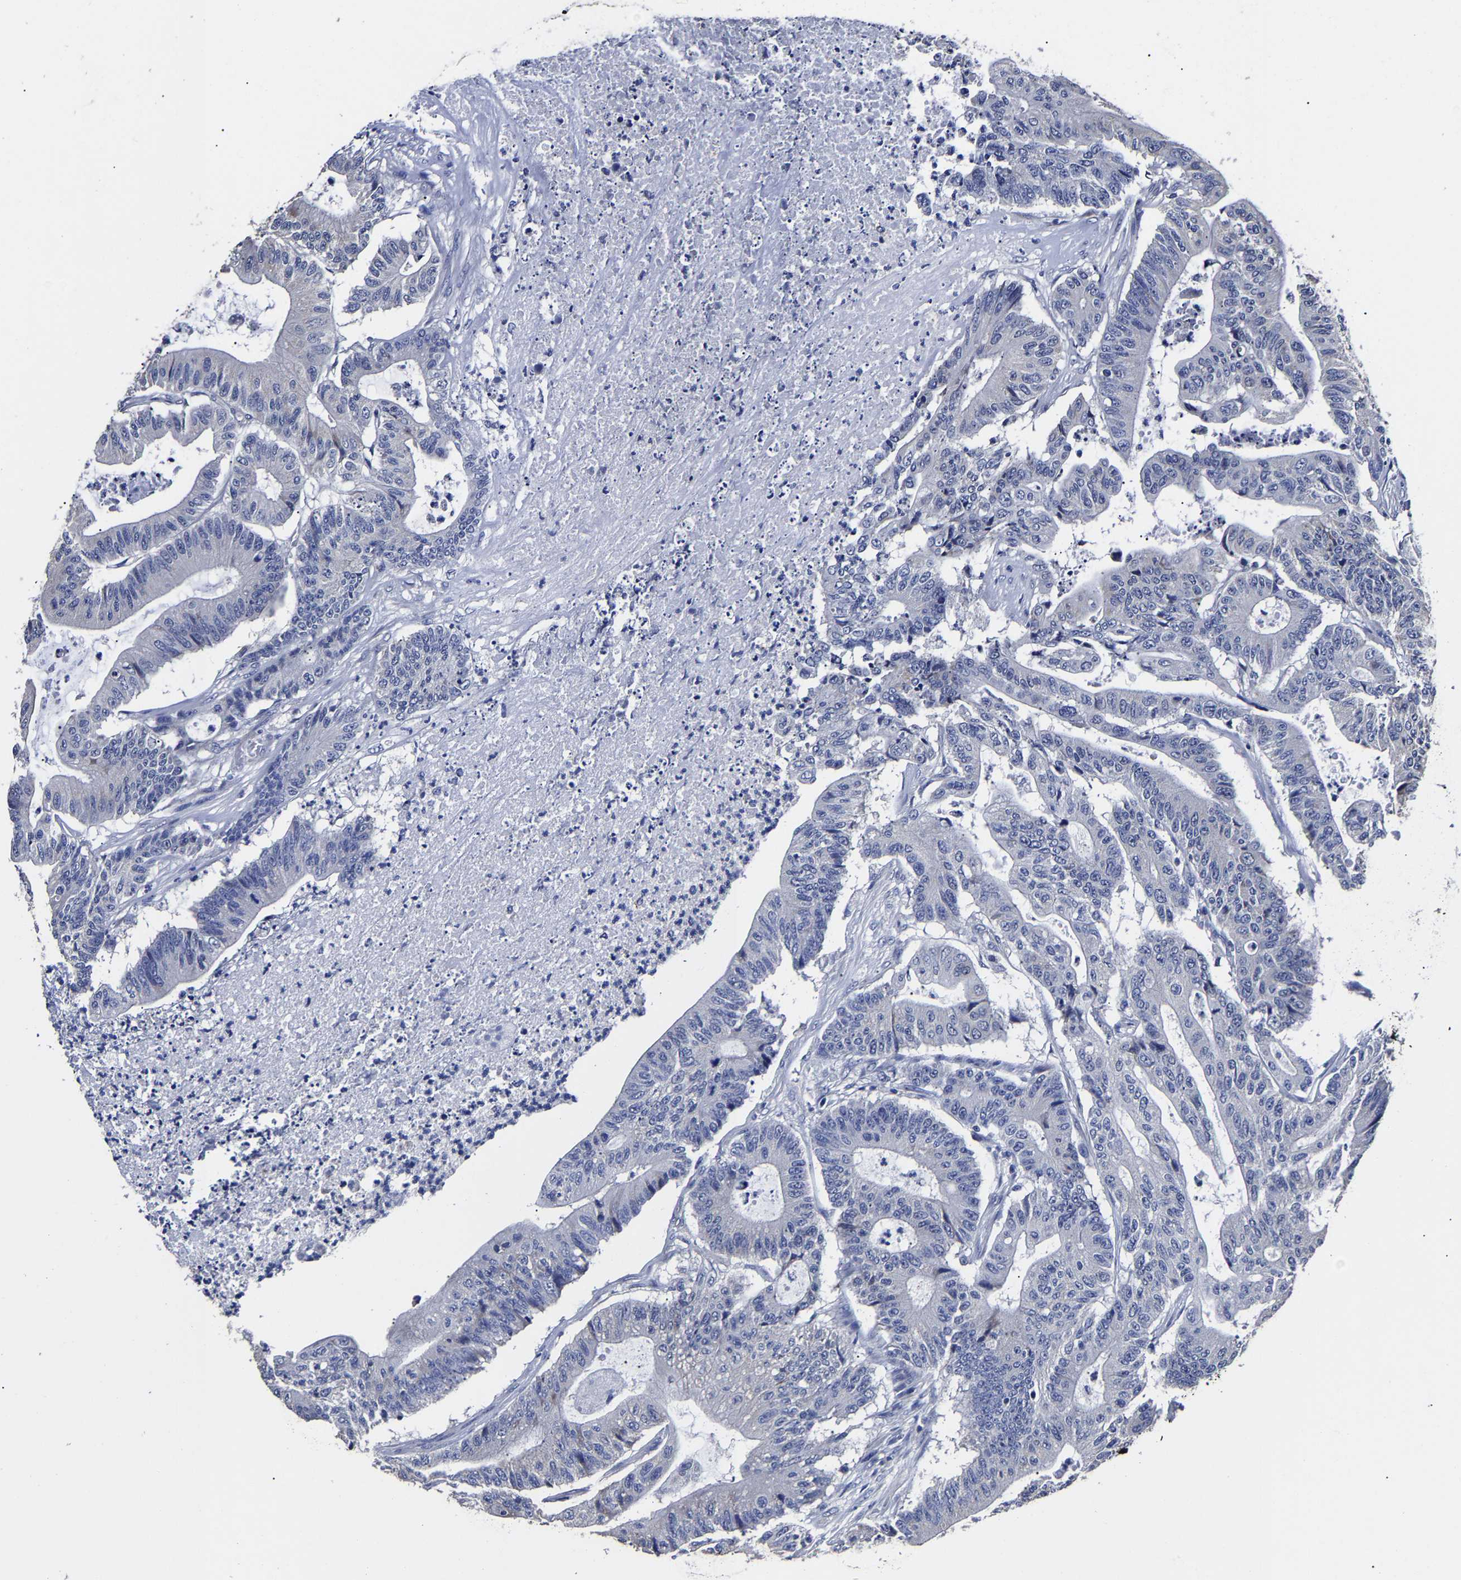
{"staining": {"intensity": "negative", "quantity": "none", "location": "none"}, "tissue": "colorectal cancer", "cell_type": "Tumor cells", "image_type": "cancer", "snomed": [{"axis": "morphology", "description": "Adenocarcinoma, NOS"}, {"axis": "topography", "description": "Colon"}], "caption": "Tumor cells show no significant protein positivity in colorectal cancer.", "gene": "AKAP4", "patient": {"sex": "female", "age": 84}}